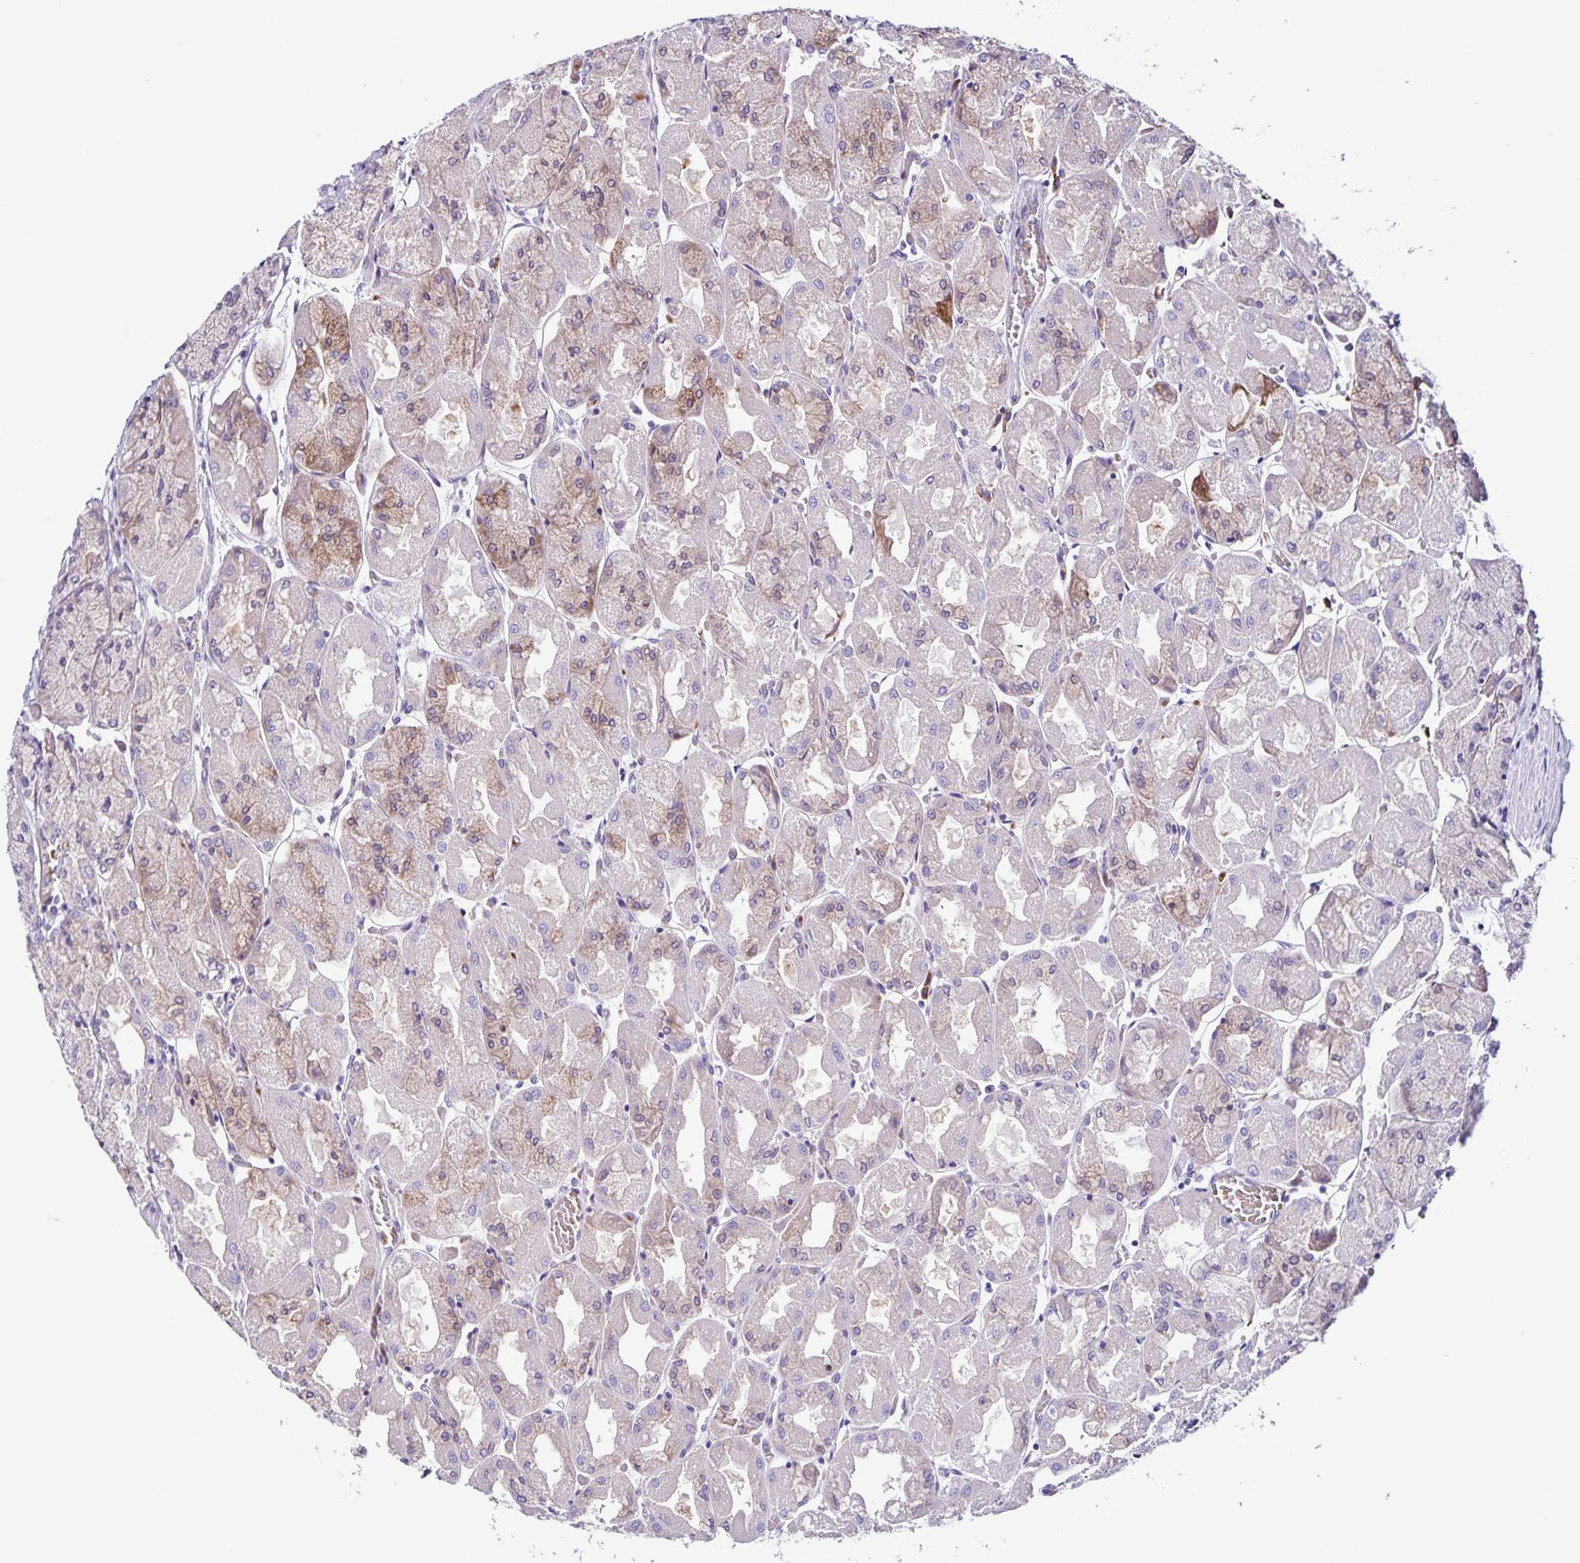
{"staining": {"intensity": "weak", "quantity": "25%-75%", "location": "cytoplasmic/membranous"}, "tissue": "stomach", "cell_type": "Glandular cells", "image_type": "normal", "snomed": [{"axis": "morphology", "description": "Normal tissue, NOS"}, {"axis": "topography", "description": "Stomach"}], "caption": "The photomicrograph shows staining of normal stomach, revealing weak cytoplasmic/membranous protein expression (brown color) within glandular cells. The staining is performed using DAB (3,3'-diaminobenzidine) brown chromogen to label protein expression. The nuclei are counter-stained blue using hematoxylin.", "gene": "RNFT2", "patient": {"sex": "female", "age": 61}}